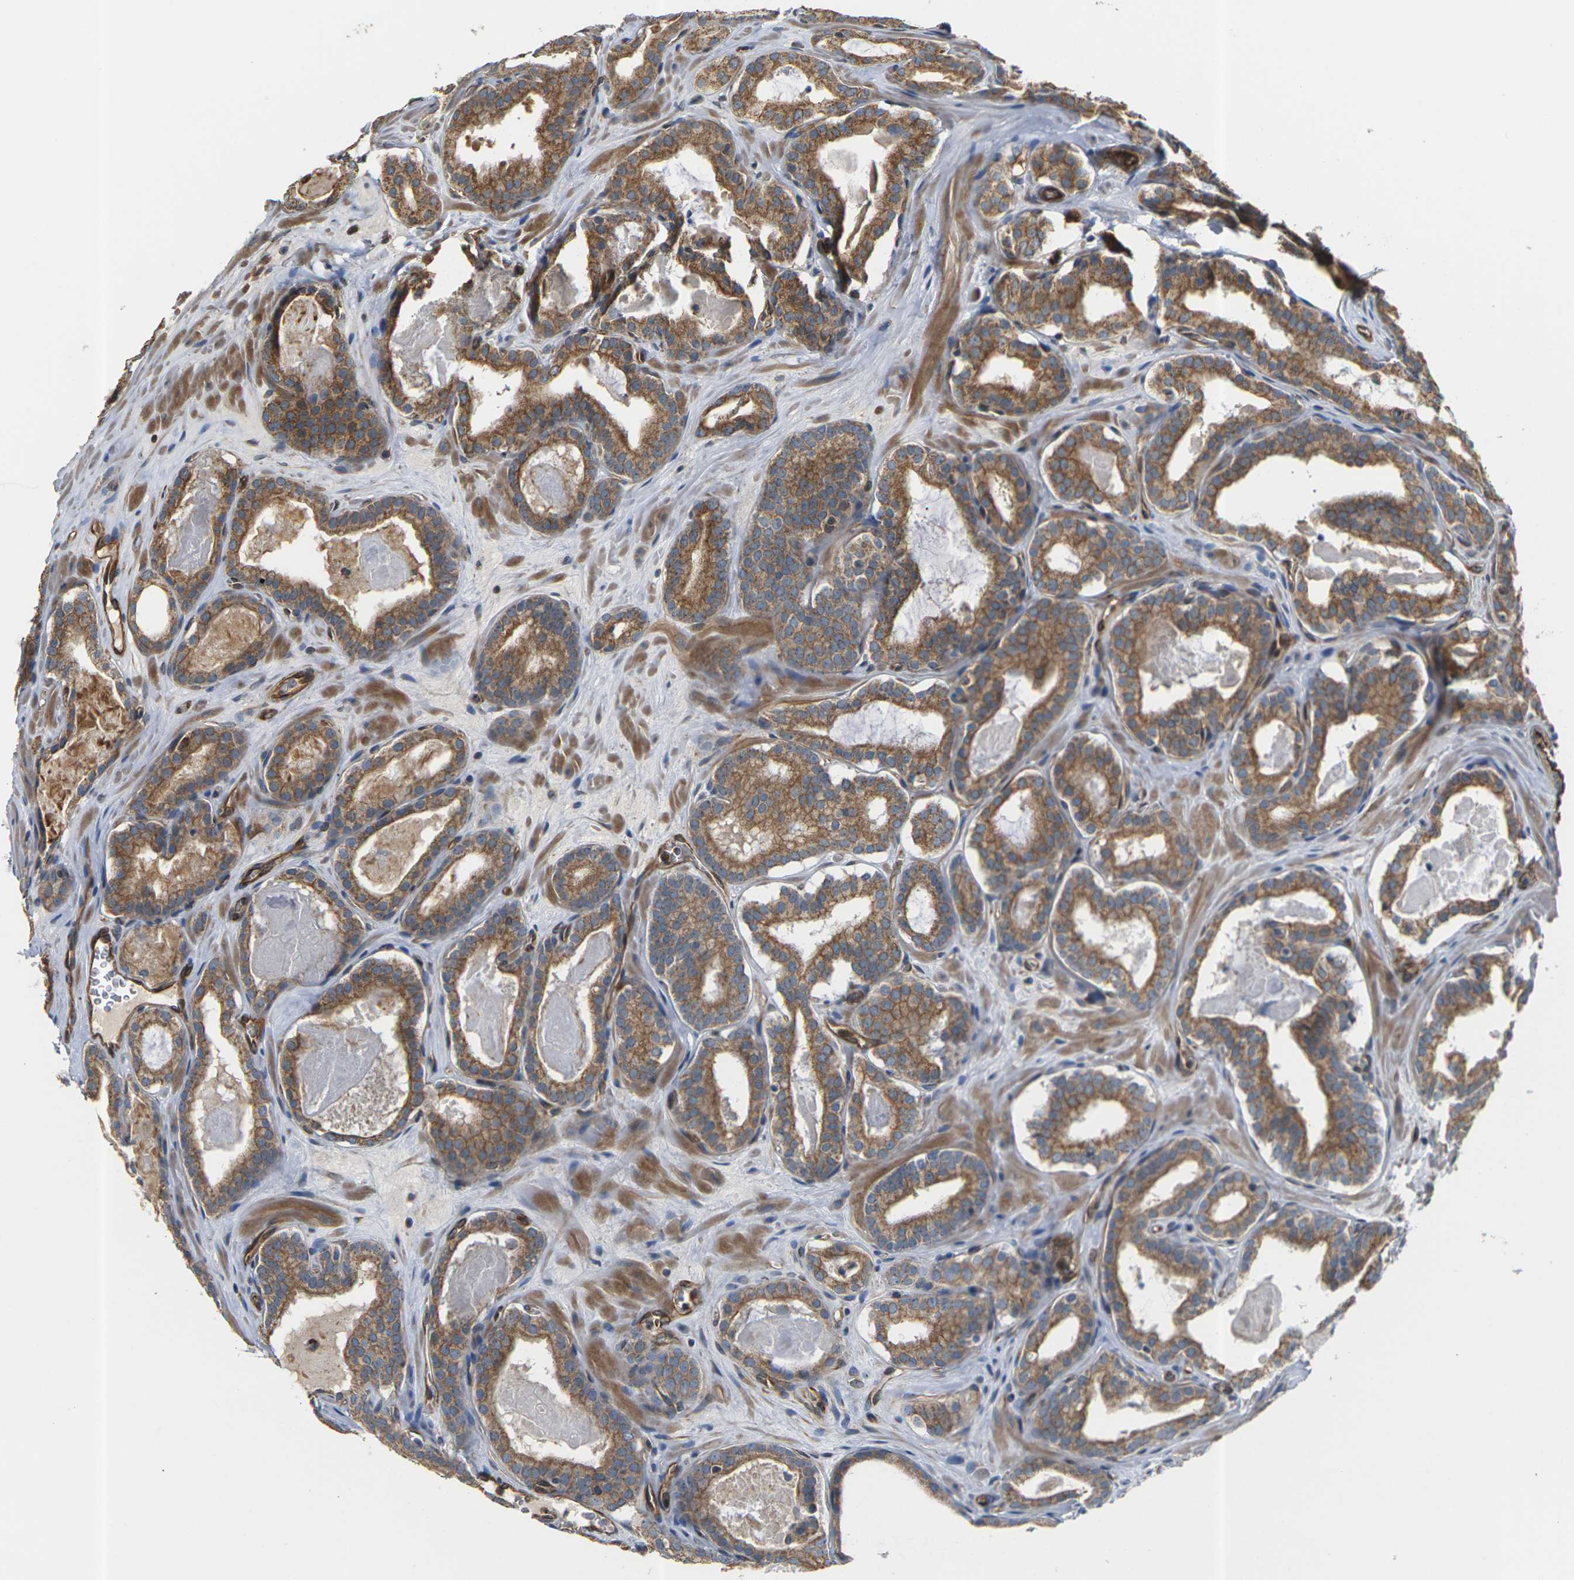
{"staining": {"intensity": "moderate", "quantity": ">75%", "location": "cytoplasmic/membranous"}, "tissue": "prostate cancer", "cell_type": "Tumor cells", "image_type": "cancer", "snomed": [{"axis": "morphology", "description": "Adenocarcinoma, High grade"}, {"axis": "topography", "description": "Prostate"}], "caption": "Immunohistochemistry (DAB) staining of prostate cancer displays moderate cytoplasmic/membranous protein expression in about >75% of tumor cells.", "gene": "PCDHB4", "patient": {"sex": "male", "age": 60}}